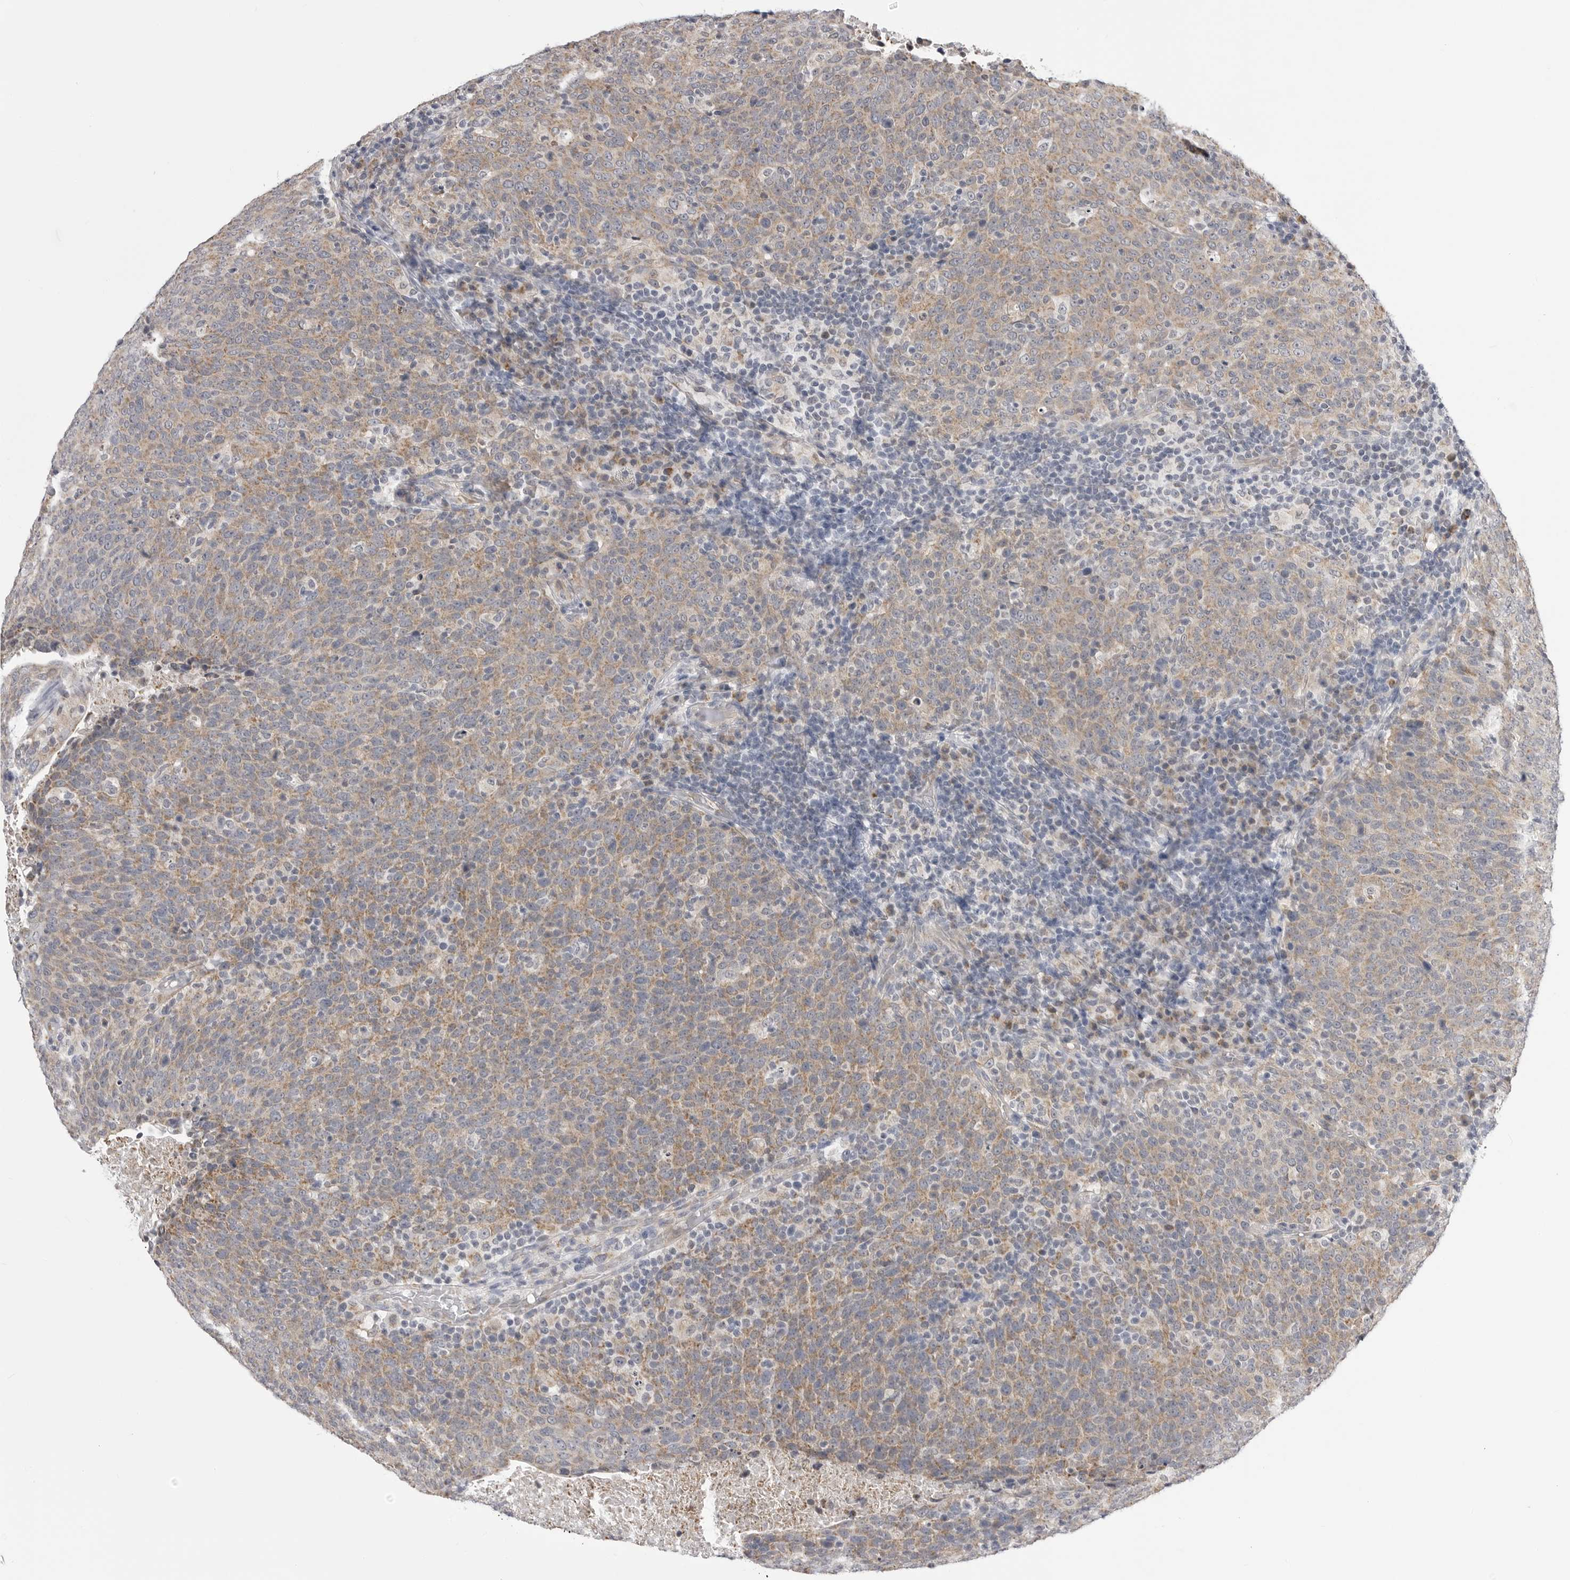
{"staining": {"intensity": "weak", "quantity": ">75%", "location": "cytoplasmic/membranous"}, "tissue": "head and neck cancer", "cell_type": "Tumor cells", "image_type": "cancer", "snomed": [{"axis": "morphology", "description": "Squamous cell carcinoma, NOS"}, {"axis": "morphology", "description": "Squamous cell carcinoma, metastatic, NOS"}, {"axis": "topography", "description": "Lymph node"}, {"axis": "topography", "description": "Head-Neck"}], "caption": "Weak cytoplasmic/membranous positivity is seen in approximately >75% of tumor cells in head and neck cancer.", "gene": "FH", "patient": {"sex": "male", "age": 62}}